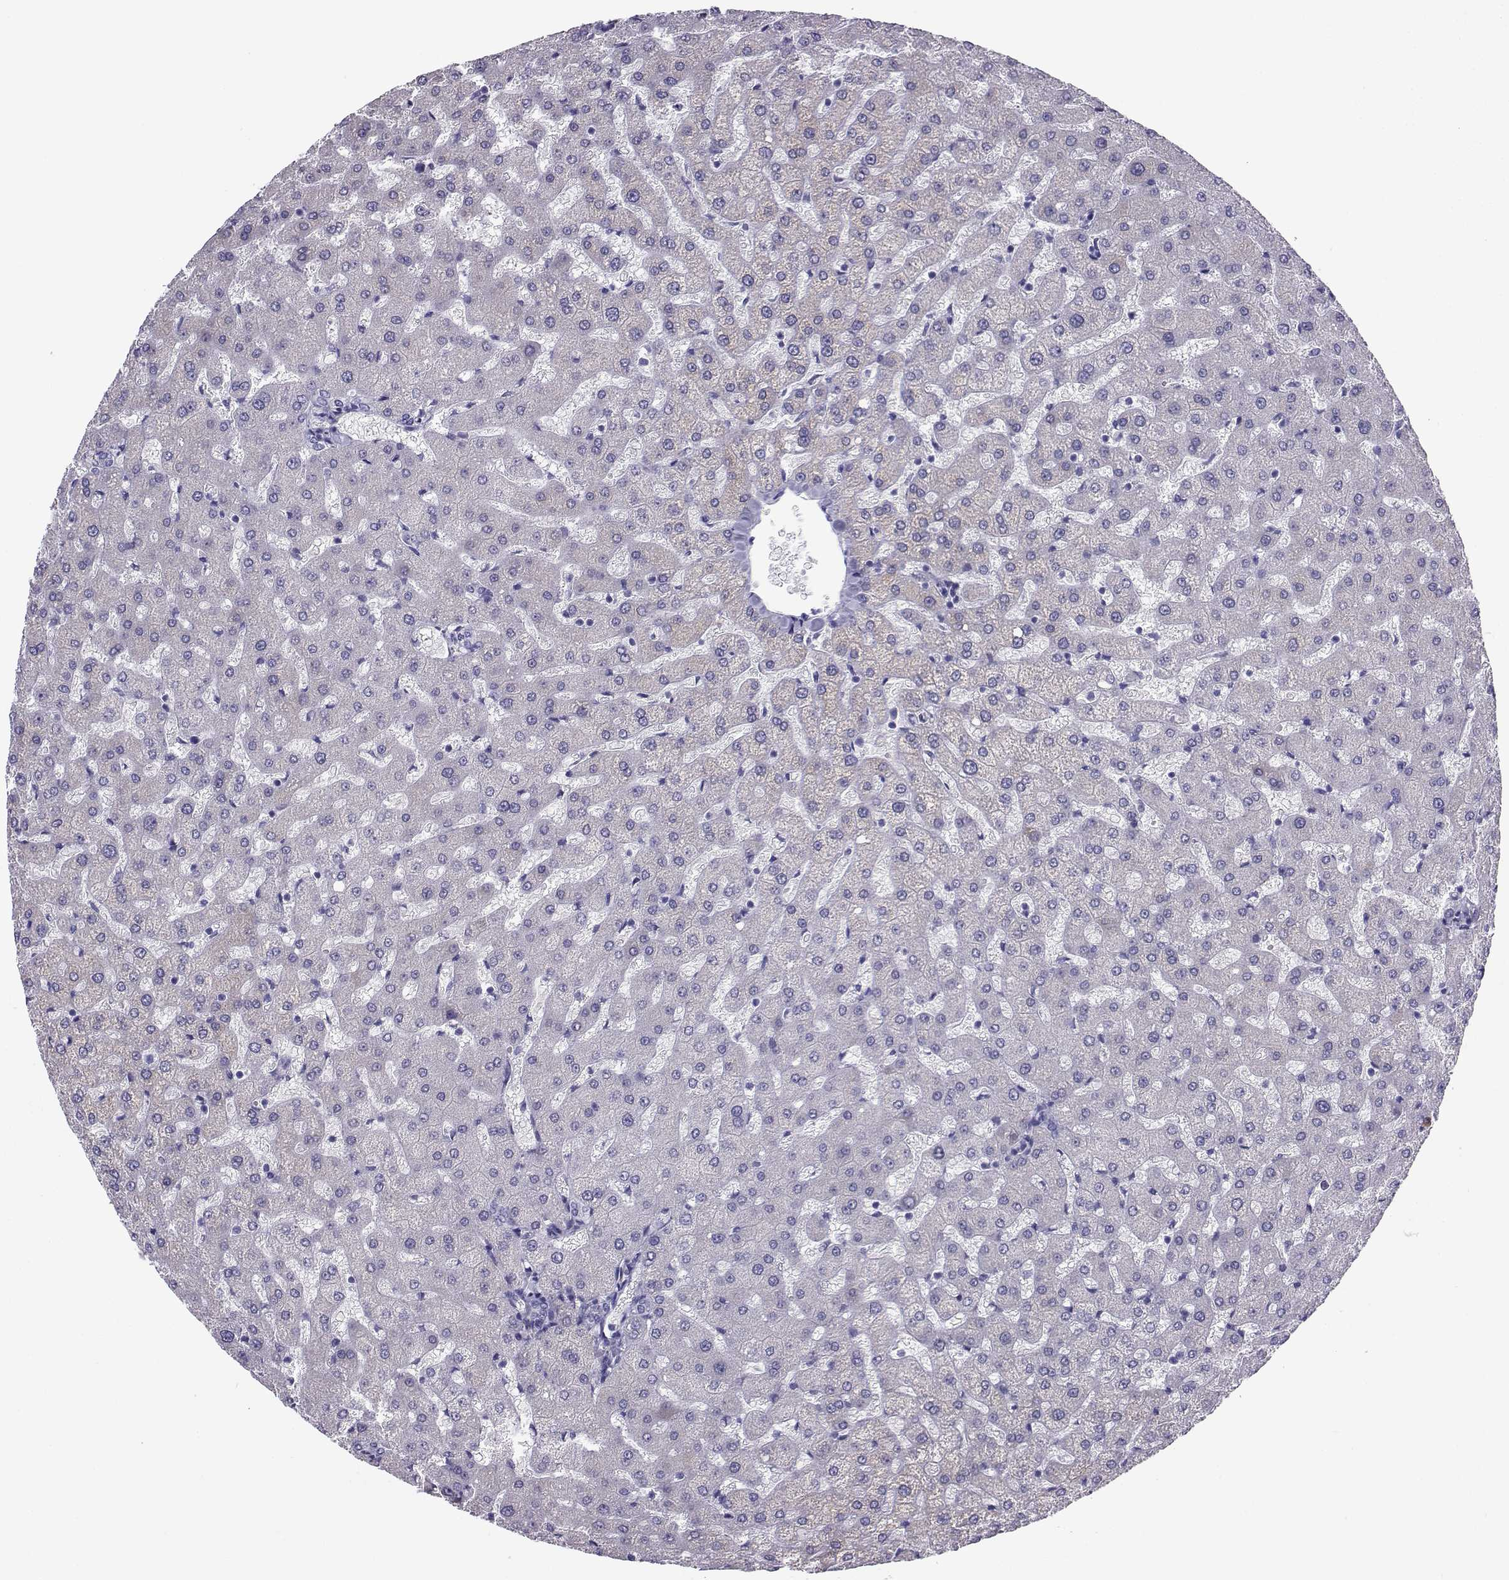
{"staining": {"intensity": "negative", "quantity": "none", "location": "none"}, "tissue": "liver", "cell_type": "Cholangiocytes", "image_type": "normal", "snomed": [{"axis": "morphology", "description": "Normal tissue, NOS"}, {"axis": "topography", "description": "Liver"}], "caption": "DAB (3,3'-diaminobenzidine) immunohistochemical staining of normal liver demonstrates no significant staining in cholangiocytes.", "gene": "SLC18A2", "patient": {"sex": "female", "age": 50}}